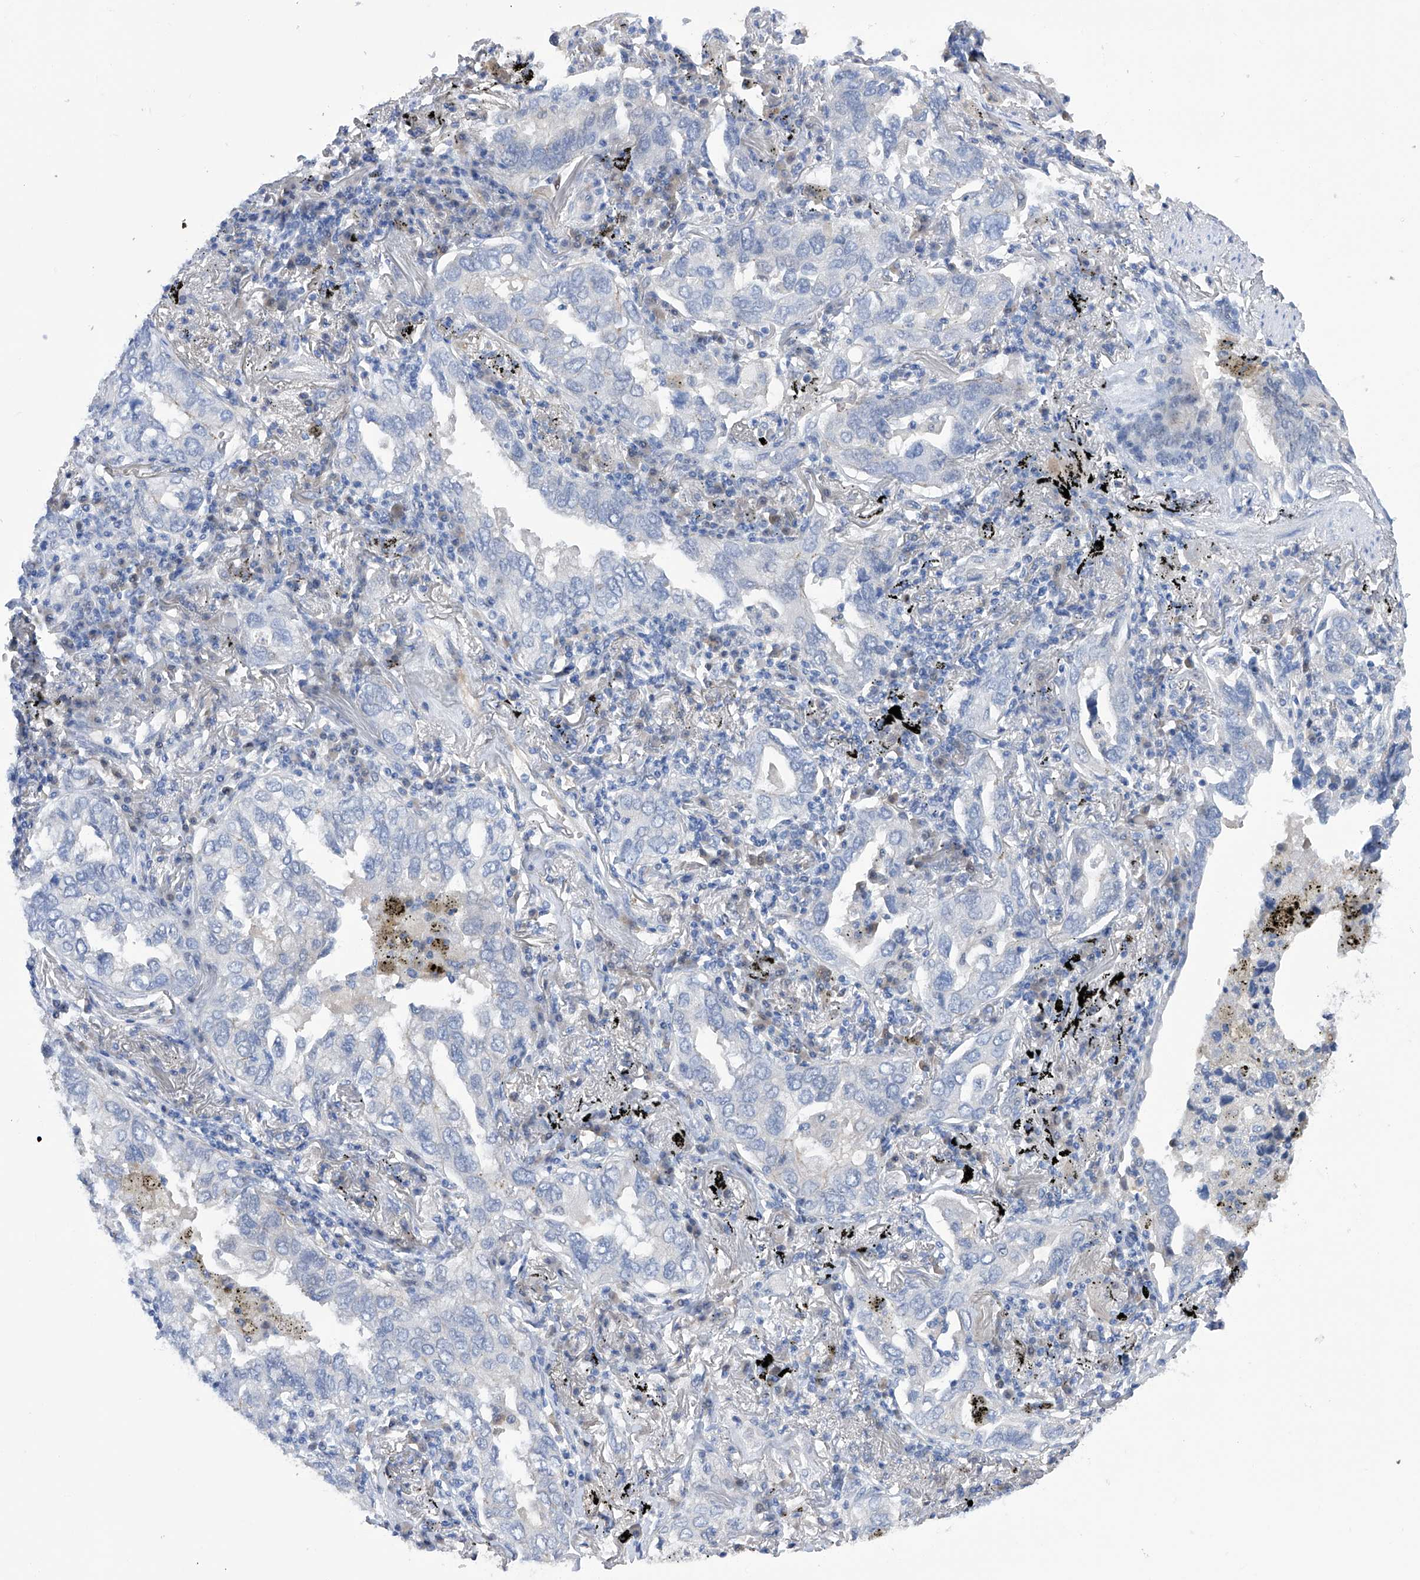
{"staining": {"intensity": "negative", "quantity": "none", "location": "none"}, "tissue": "lung cancer", "cell_type": "Tumor cells", "image_type": "cancer", "snomed": [{"axis": "morphology", "description": "Adenocarcinoma, NOS"}, {"axis": "topography", "description": "Lung"}], "caption": "This micrograph is of adenocarcinoma (lung) stained with immunohistochemistry to label a protein in brown with the nuclei are counter-stained blue. There is no staining in tumor cells.", "gene": "PGM3", "patient": {"sex": "male", "age": 65}}